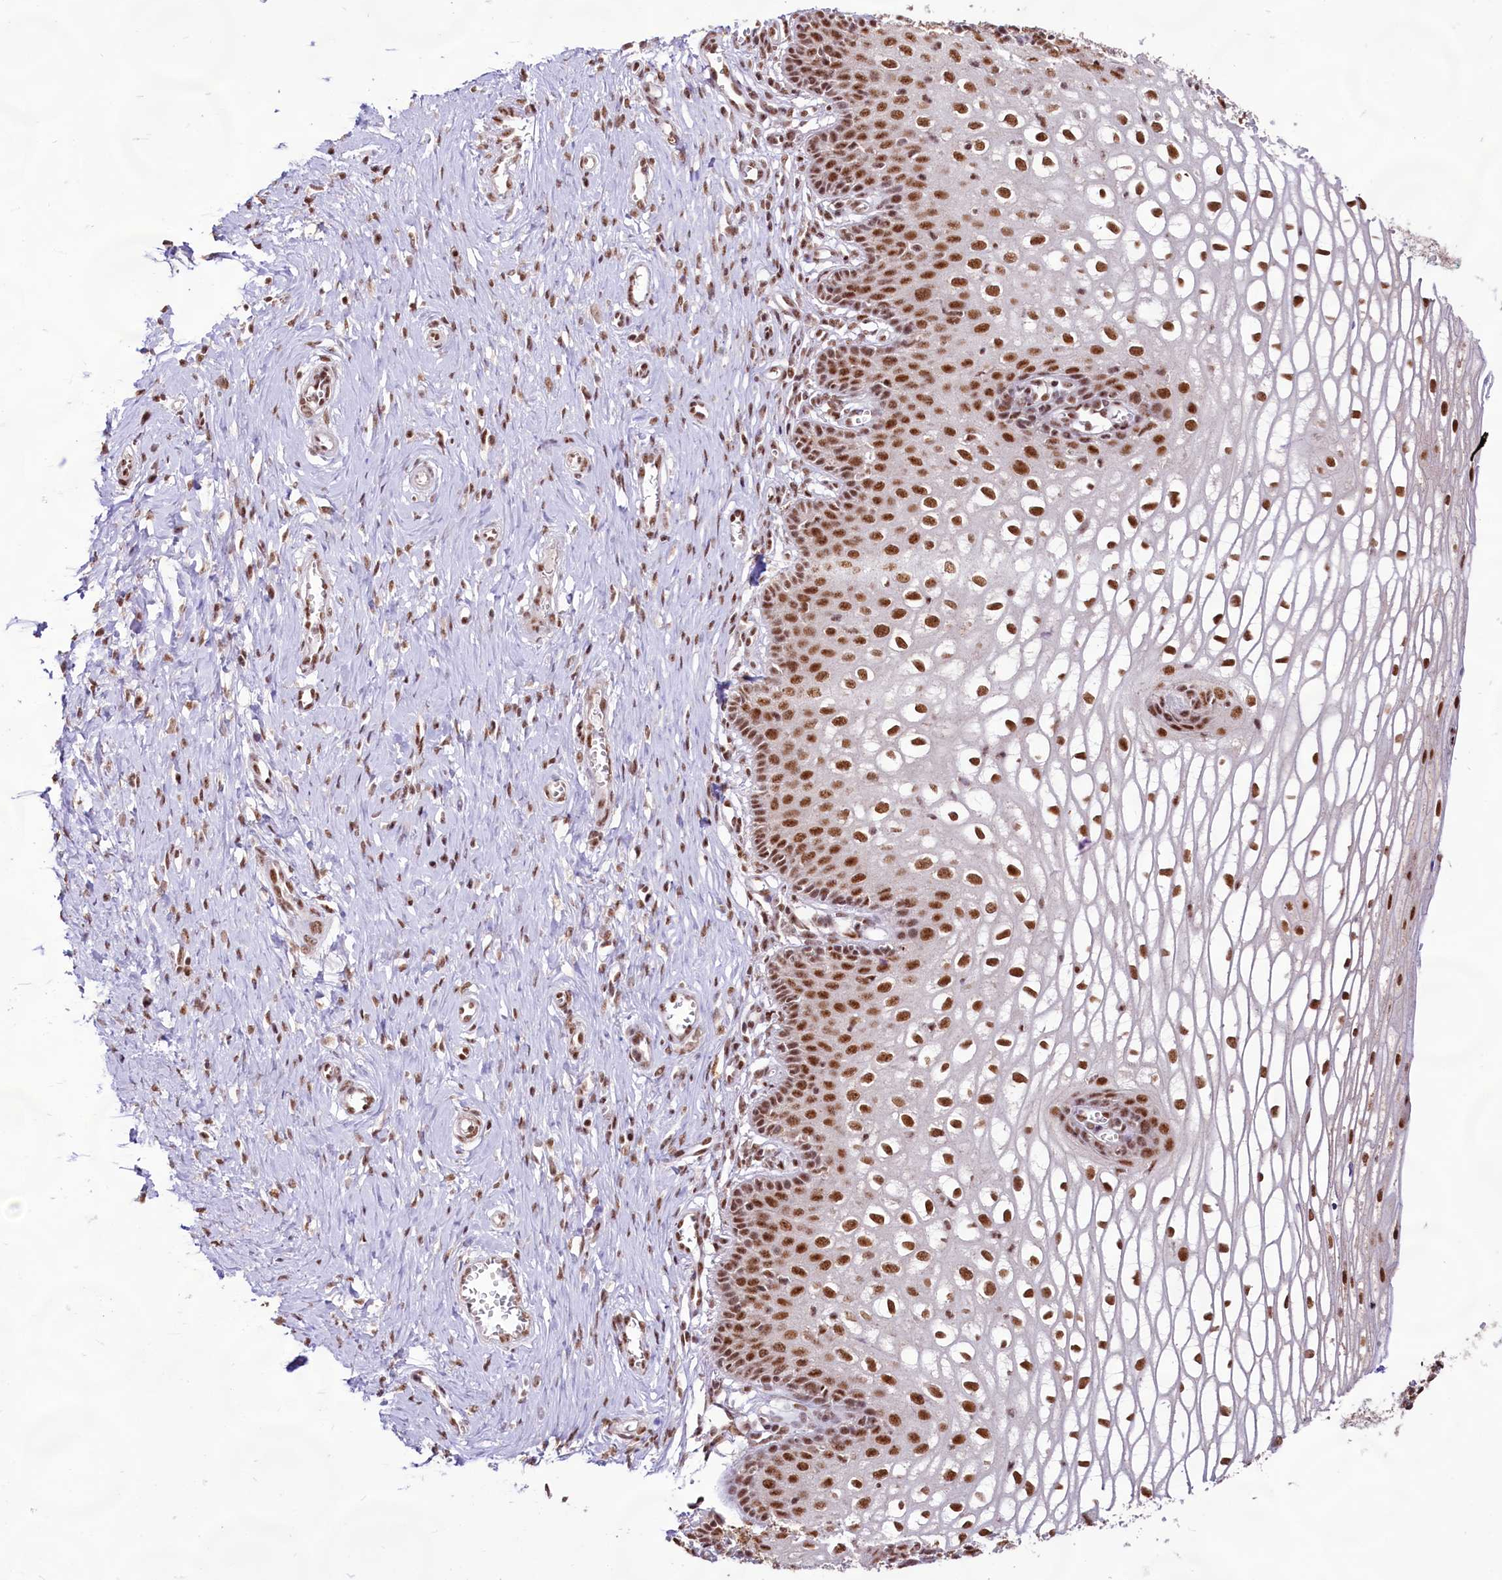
{"staining": {"intensity": "strong", "quantity": ">75%", "location": "nuclear"}, "tissue": "cervix", "cell_type": "Glandular cells", "image_type": "normal", "snomed": [{"axis": "morphology", "description": "Normal tissue, NOS"}, {"axis": "morphology", "description": "Adenocarcinoma, NOS"}, {"axis": "topography", "description": "Cervix"}], "caption": "Human cervix stained for a protein (brown) demonstrates strong nuclear positive positivity in approximately >75% of glandular cells.", "gene": "HIRA", "patient": {"sex": "female", "age": 29}}